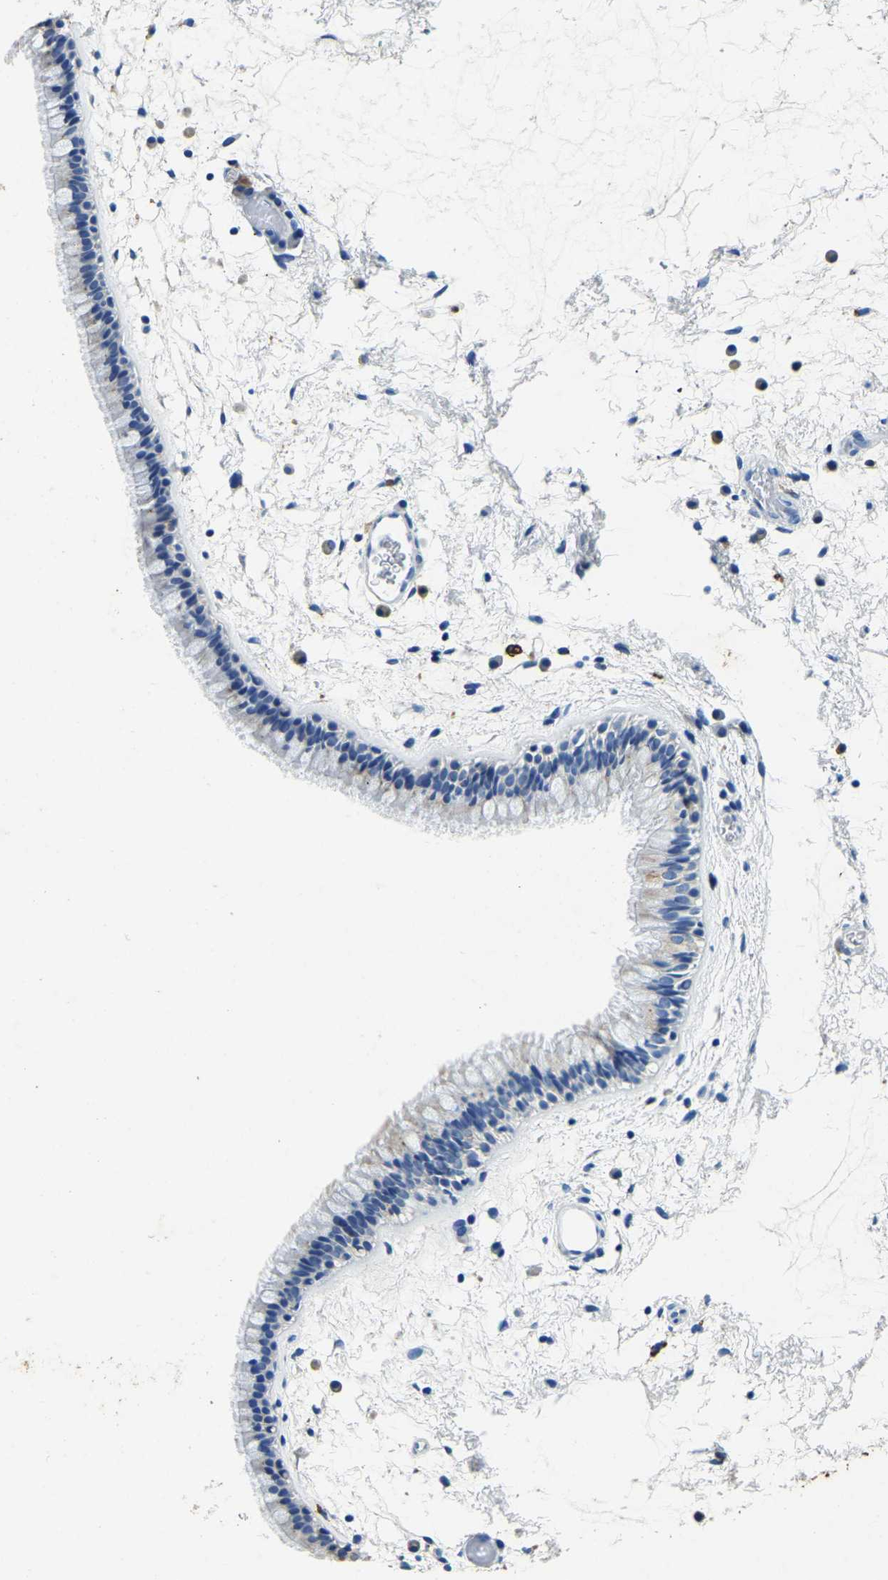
{"staining": {"intensity": "negative", "quantity": "none", "location": "none"}, "tissue": "nasopharynx", "cell_type": "Respiratory epithelial cells", "image_type": "normal", "snomed": [{"axis": "morphology", "description": "Normal tissue, NOS"}, {"axis": "morphology", "description": "Inflammation, NOS"}, {"axis": "topography", "description": "Nasopharynx"}], "caption": "DAB (3,3'-diaminobenzidine) immunohistochemical staining of benign human nasopharynx shows no significant staining in respiratory epithelial cells.", "gene": "UBN2", "patient": {"sex": "male", "age": 48}}